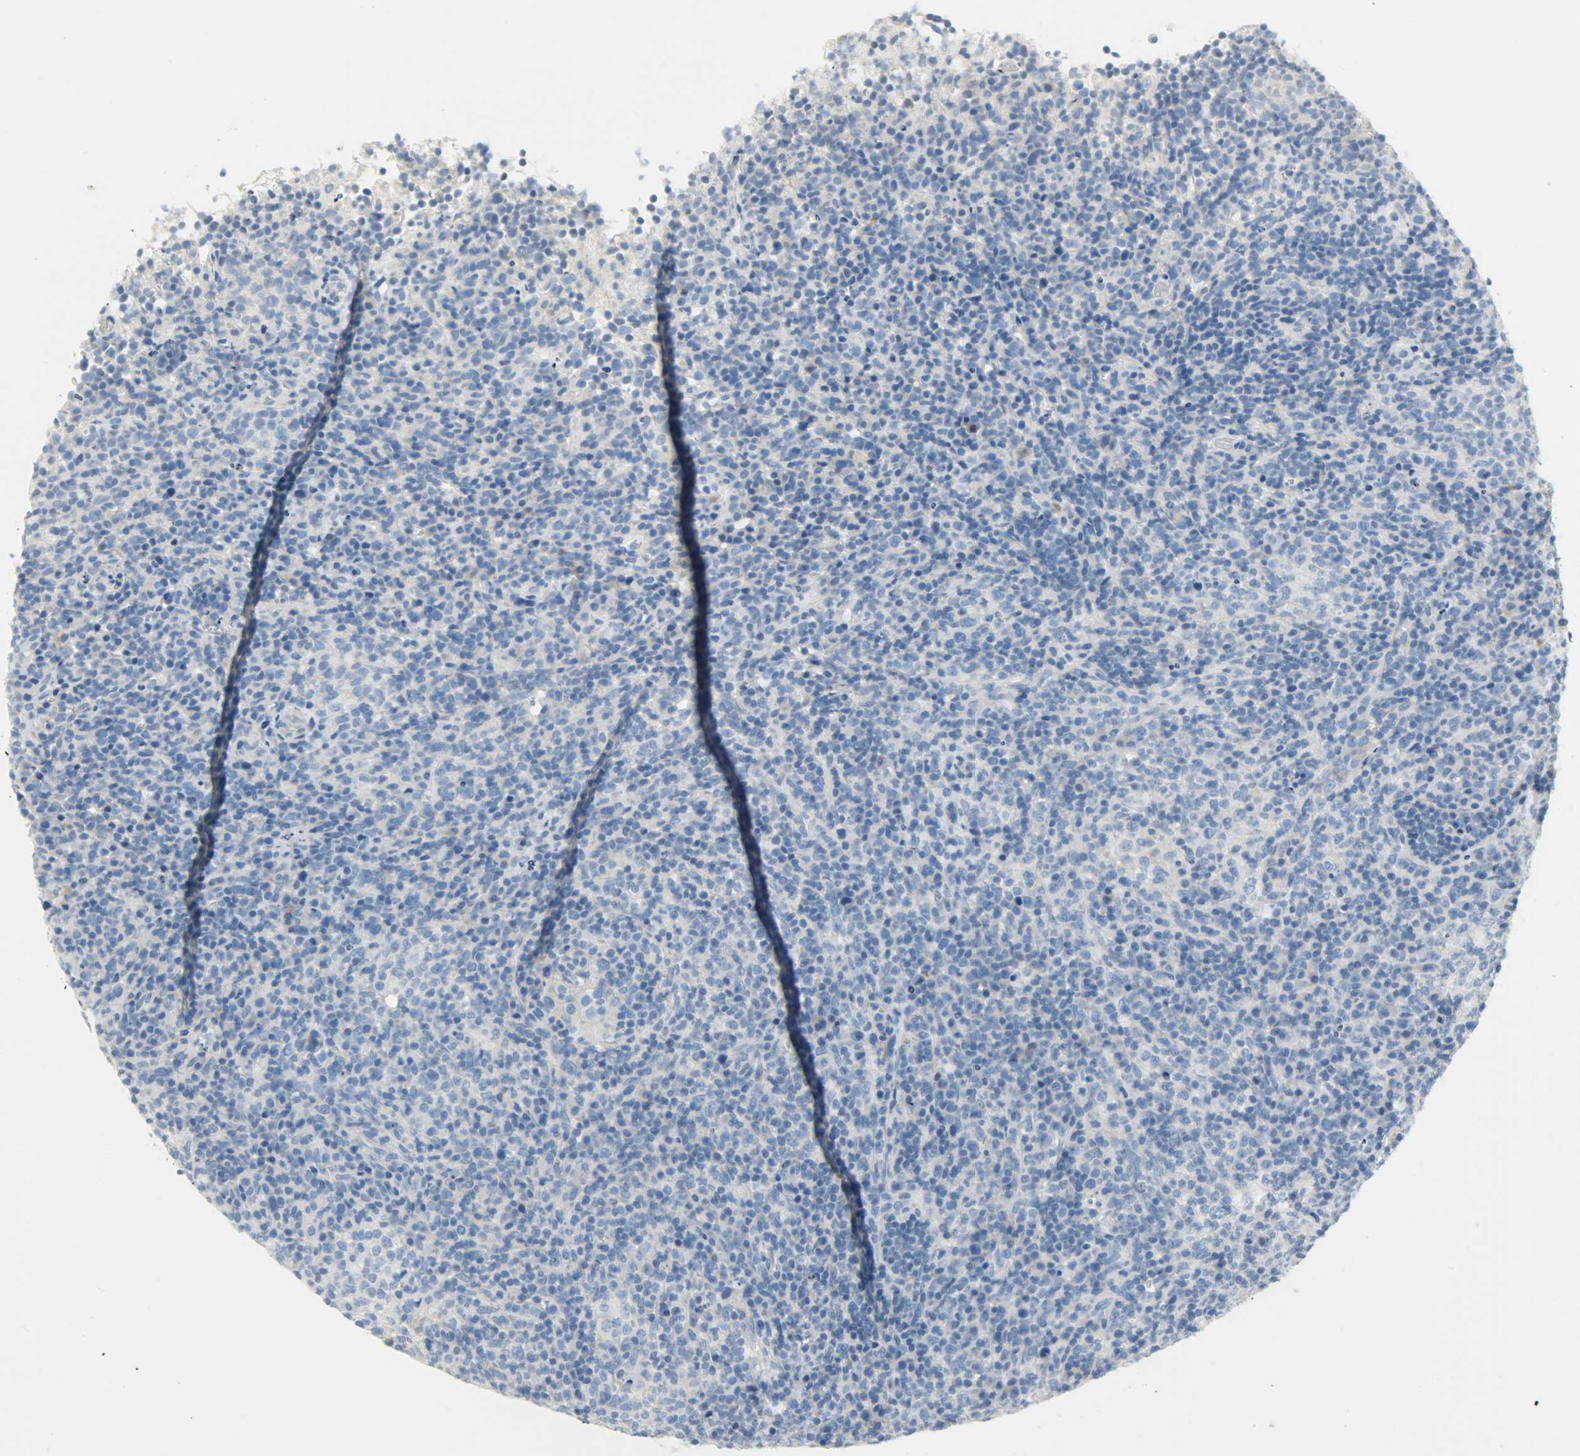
{"staining": {"intensity": "negative", "quantity": "none", "location": "none"}, "tissue": "lymphoma", "cell_type": "Tumor cells", "image_type": "cancer", "snomed": [{"axis": "morphology", "description": "Malignant lymphoma, non-Hodgkin's type, High grade"}, {"axis": "topography", "description": "Lymph node"}], "caption": "The photomicrograph shows no staining of tumor cells in malignant lymphoma, non-Hodgkin's type (high-grade).", "gene": "PROM1", "patient": {"sex": "female", "age": 76}}